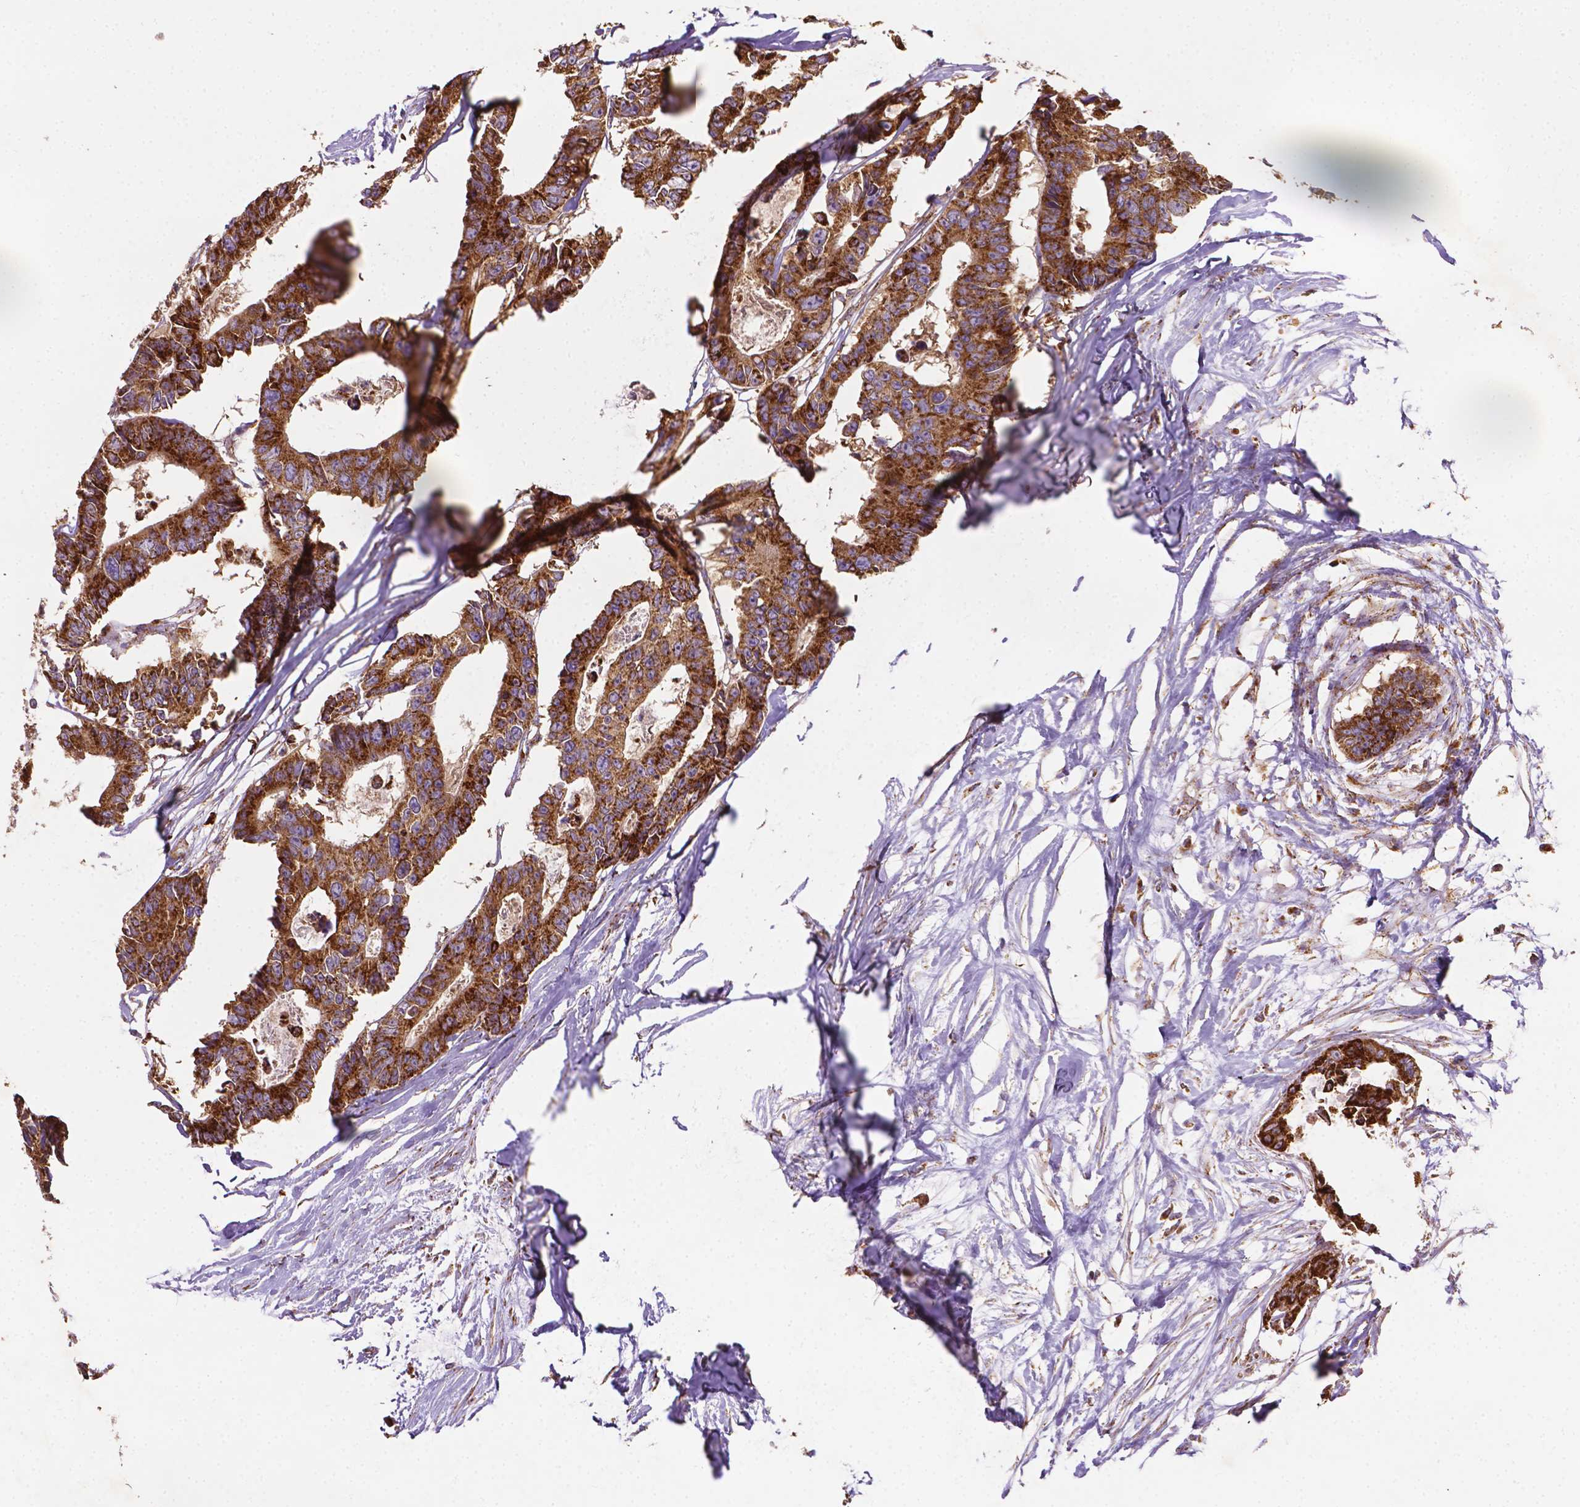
{"staining": {"intensity": "strong", "quantity": ">75%", "location": "cytoplasmic/membranous"}, "tissue": "colorectal cancer", "cell_type": "Tumor cells", "image_type": "cancer", "snomed": [{"axis": "morphology", "description": "Adenocarcinoma, NOS"}, {"axis": "topography", "description": "Rectum"}], "caption": "A brown stain highlights strong cytoplasmic/membranous staining of a protein in human colorectal cancer (adenocarcinoma) tumor cells. The protein is stained brown, and the nuclei are stained in blue (DAB IHC with brightfield microscopy, high magnification).", "gene": "ILVBL", "patient": {"sex": "male", "age": 57}}